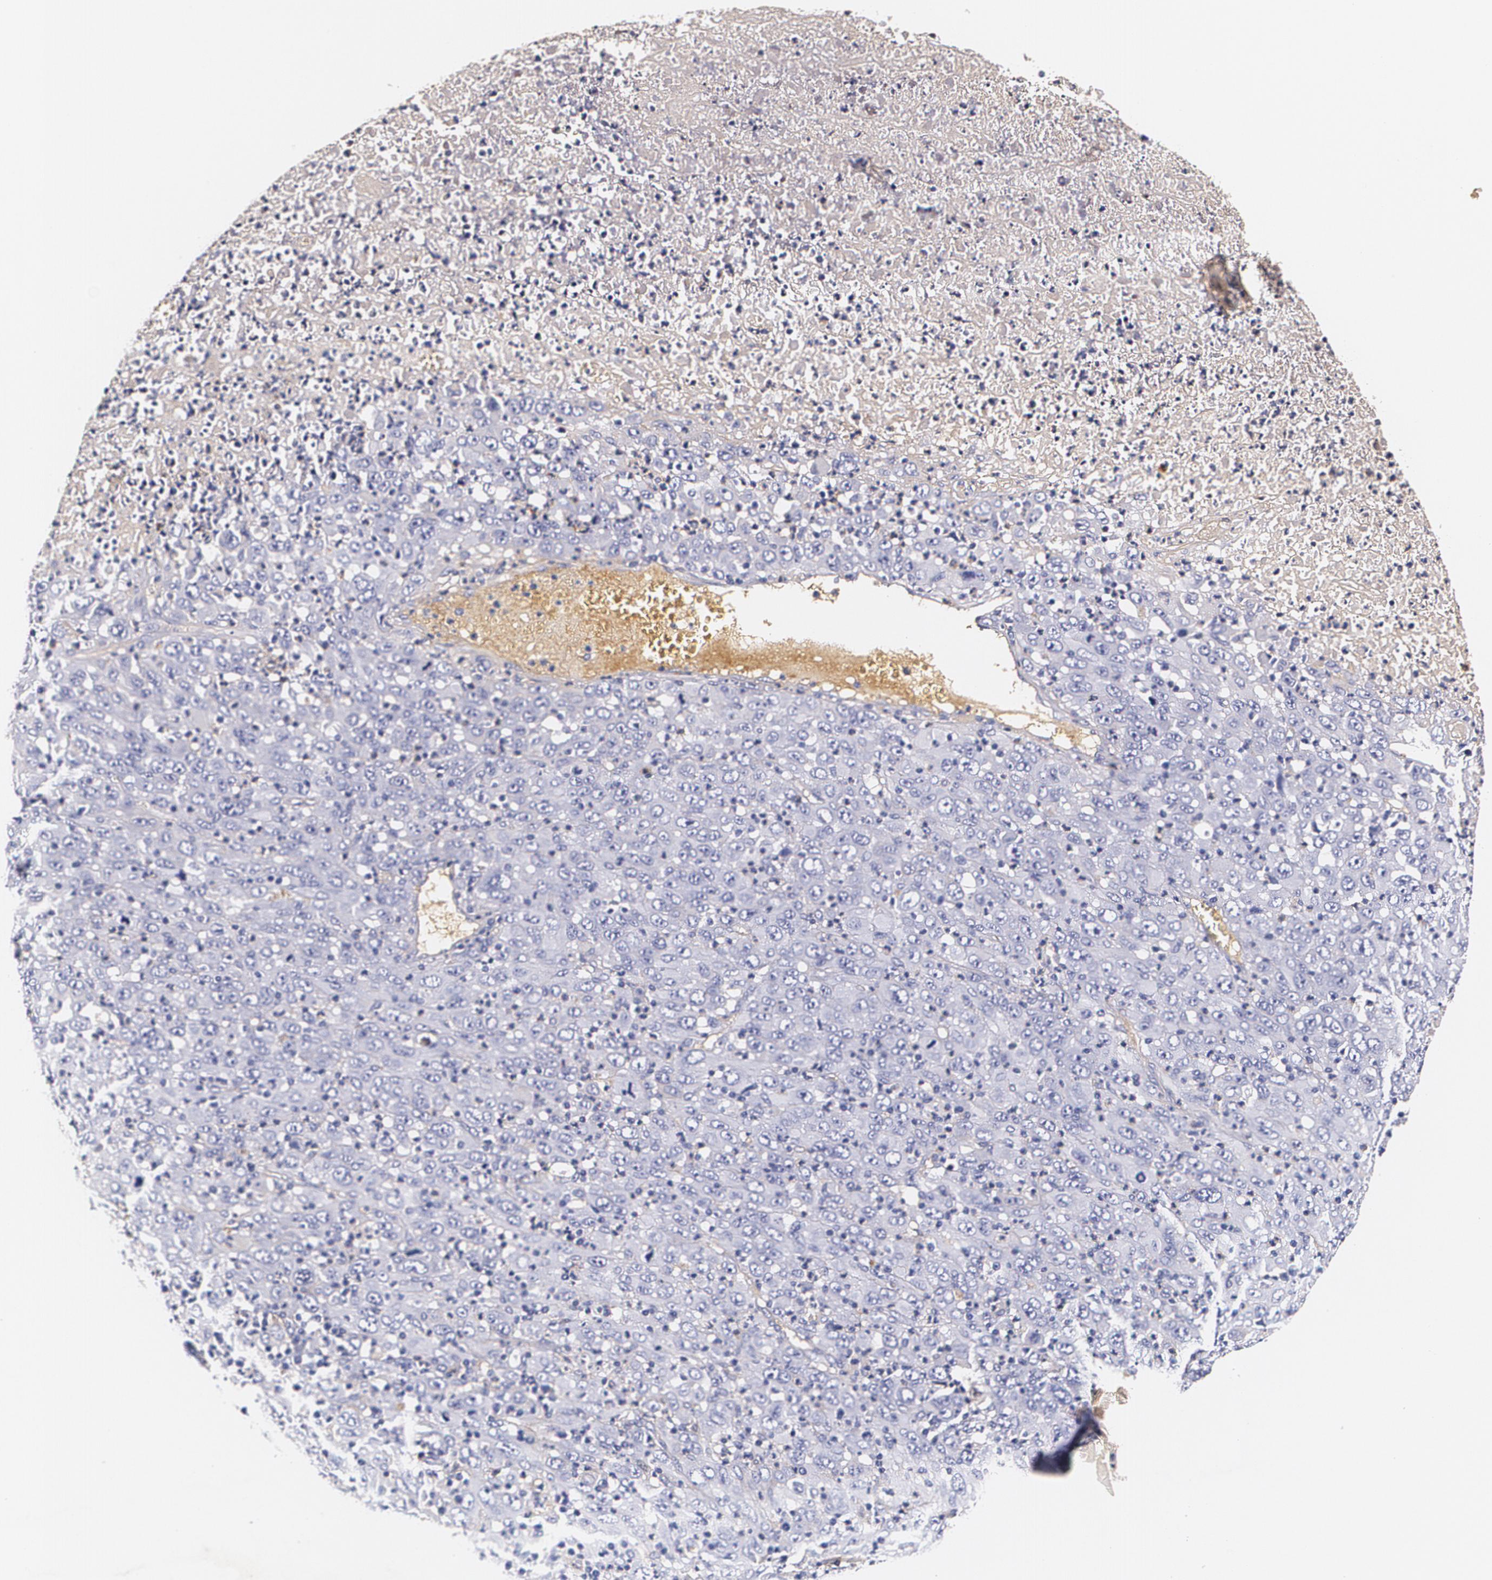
{"staining": {"intensity": "negative", "quantity": "none", "location": "none"}, "tissue": "melanoma", "cell_type": "Tumor cells", "image_type": "cancer", "snomed": [{"axis": "morphology", "description": "Malignant melanoma, Metastatic site"}, {"axis": "topography", "description": "Skin"}], "caption": "This is an IHC histopathology image of malignant melanoma (metastatic site). There is no positivity in tumor cells.", "gene": "TTR", "patient": {"sex": "female", "age": 56}}